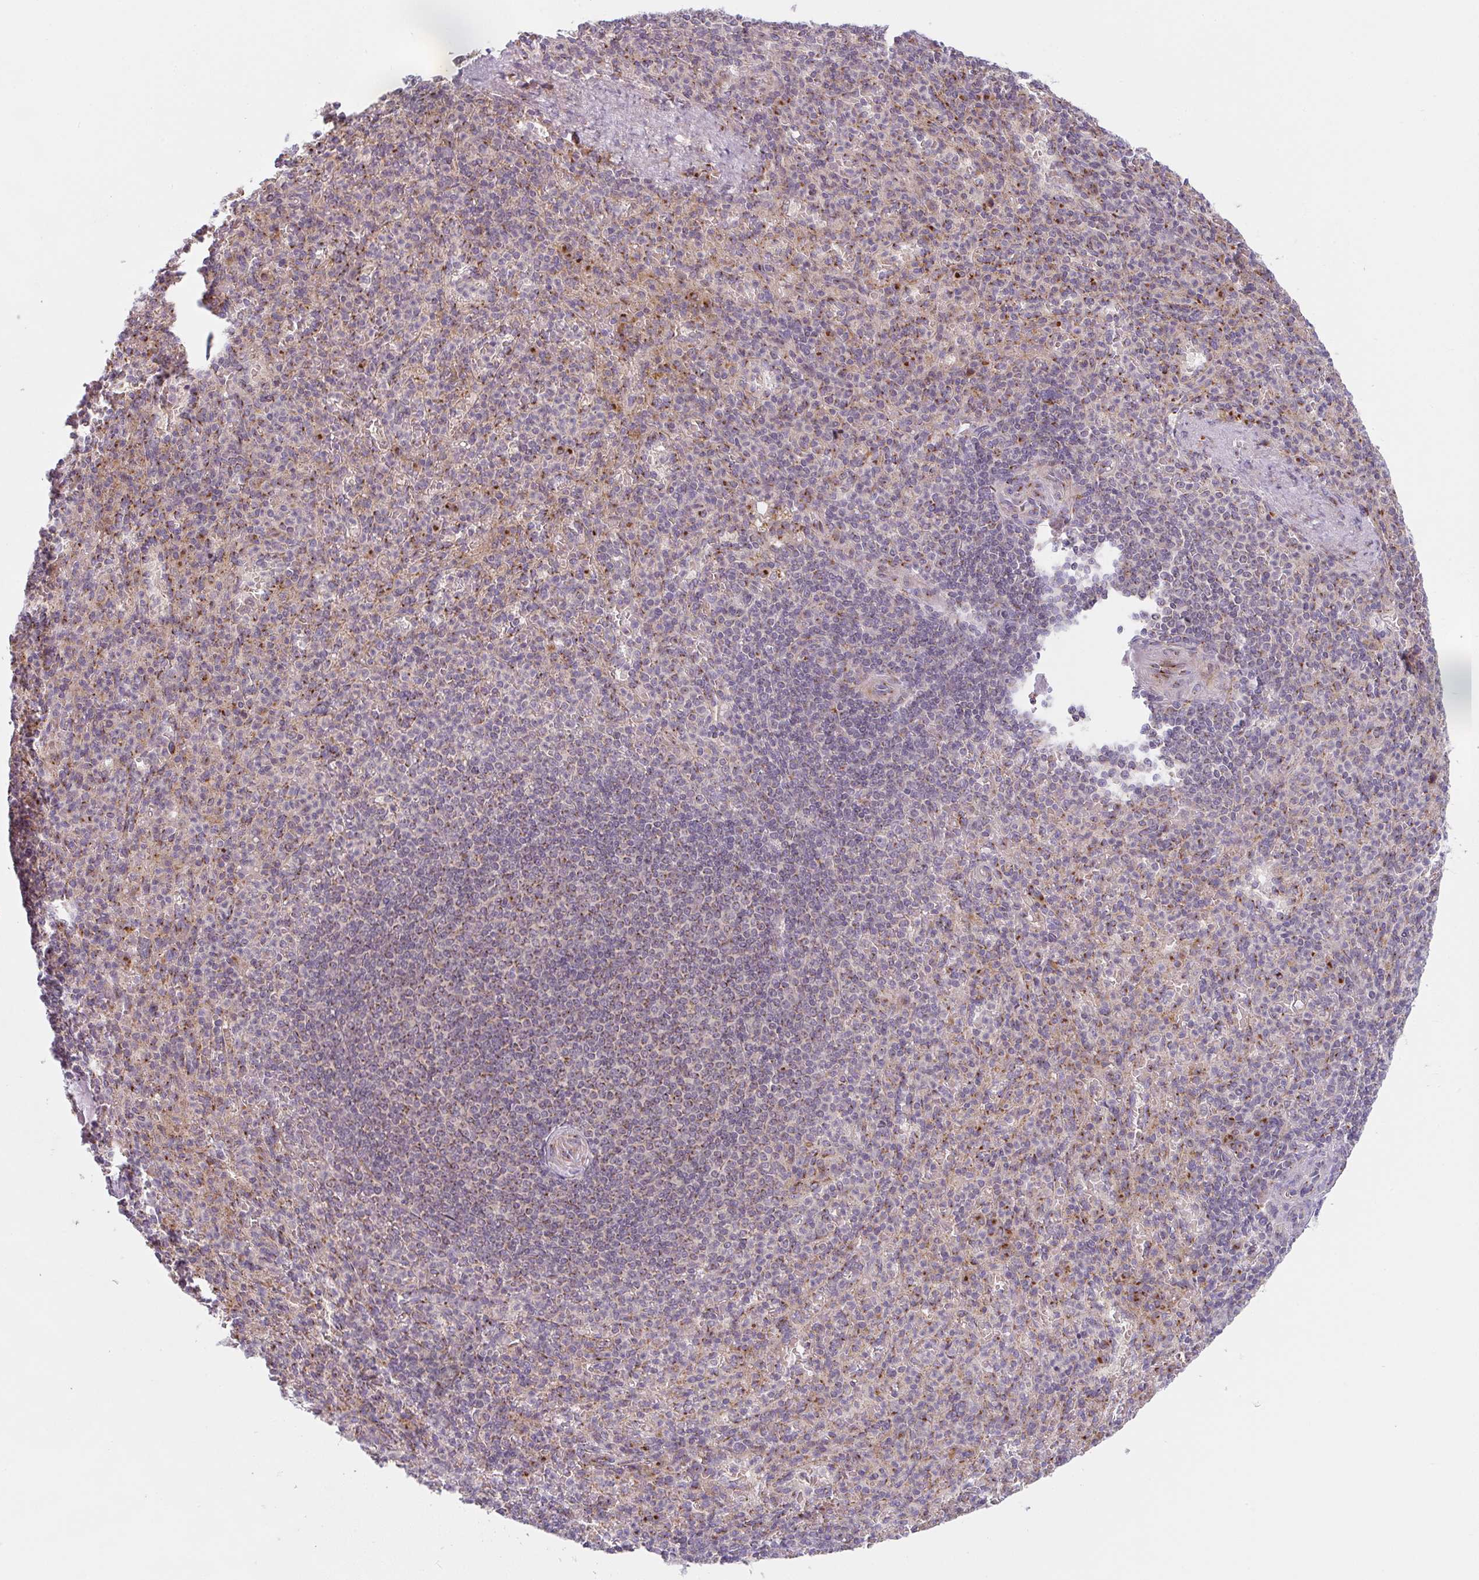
{"staining": {"intensity": "strong", "quantity": "25%-75%", "location": "cytoplasmic/membranous"}, "tissue": "spleen", "cell_type": "Cells in red pulp", "image_type": "normal", "snomed": [{"axis": "morphology", "description": "Normal tissue, NOS"}, {"axis": "topography", "description": "Spleen"}], "caption": "Immunohistochemistry (IHC) (DAB (3,3'-diaminobenzidine)) staining of benign human spleen shows strong cytoplasmic/membranous protein staining in about 25%-75% of cells in red pulp. The staining was performed using DAB, with brown indicating positive protein expression. Nuclei are stained blue with hematoxylin.", "gene": "GVQW3", "patient": {"sex": "female", "age": 74}}